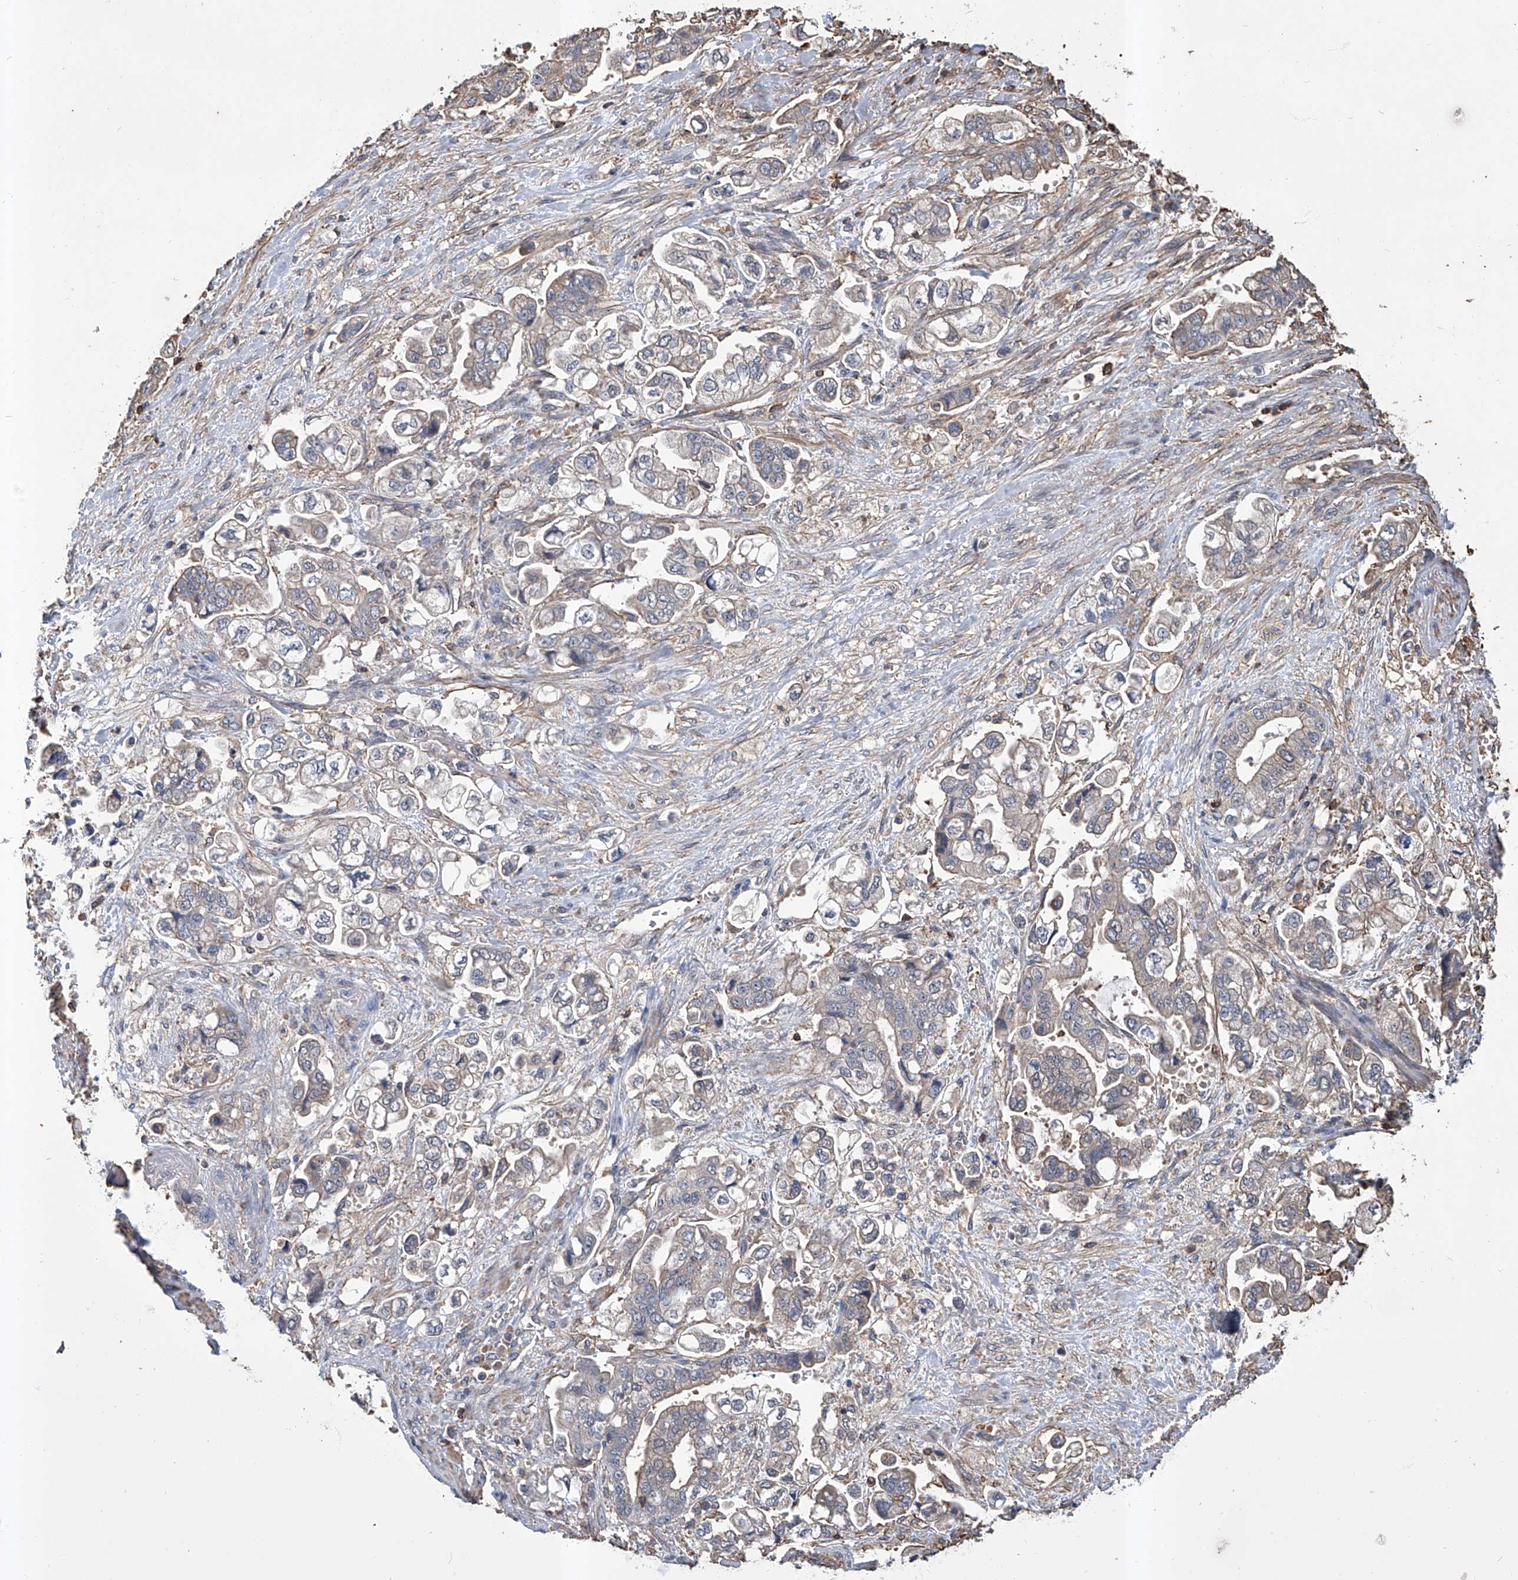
{"staining": {"intensity": "negative", "quantity": "none", "location": "none"}, "tissue": "stomach cancer", "cell_type": "Tumor cells", "image_type": "cancer", "snomed": [{"axis": "morphology", "description": "Normal tissue, NOS"}, {"axis": "morphology", "description": "Adenocarcinoma, NOS"}, {"axis": "topography", "description": "Stomach"}], "caption": "An image of human adenocarcinoma (stomach) is negative for staining in tumor cells. (DAB (3,3'-diaminobenzidine) immunohistochemistry (IHC), high magnification).", "gene": "GPT", "patient": {"sex": "male", "age": 62}}